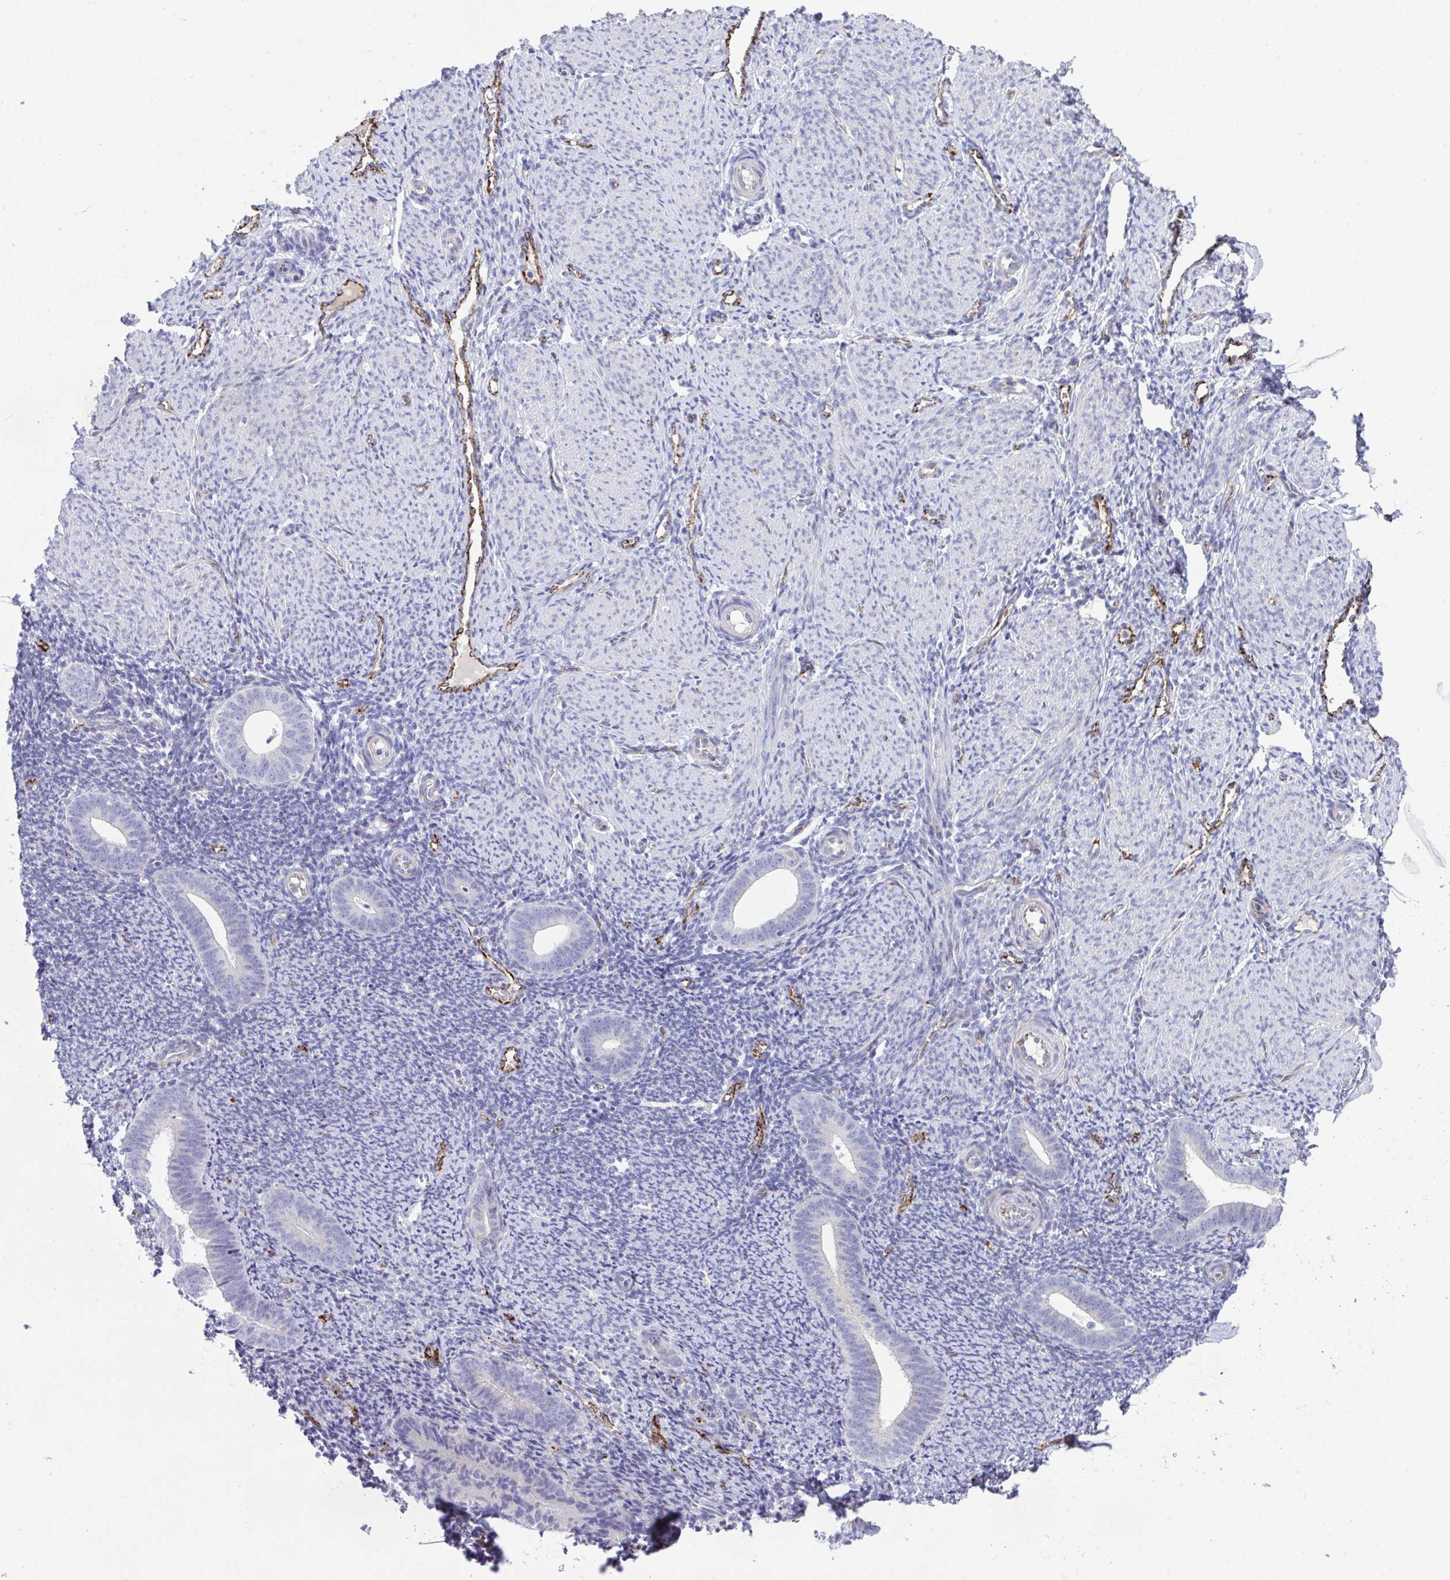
{"staining": {"intensity": "negative", "quantity": "none", "location": "none"}, "tissue": "endometrium", "cell_type": "Cells in endometrial stroma", "image_type": "normal", "snomed": [{"axis": "morphology", "description": "Normal tissue, NOS"}, {"axis": "topography", "description": "Endometrium"}], "caption": "Photomicrograph shows no protein staining in cells in endometrial stroma of unremarkable endometrium. (DAB IHC with hematoxylin counter stain).", "gene": "TOR1AIP2", "patient": {"sex": "female", "age": 39}}